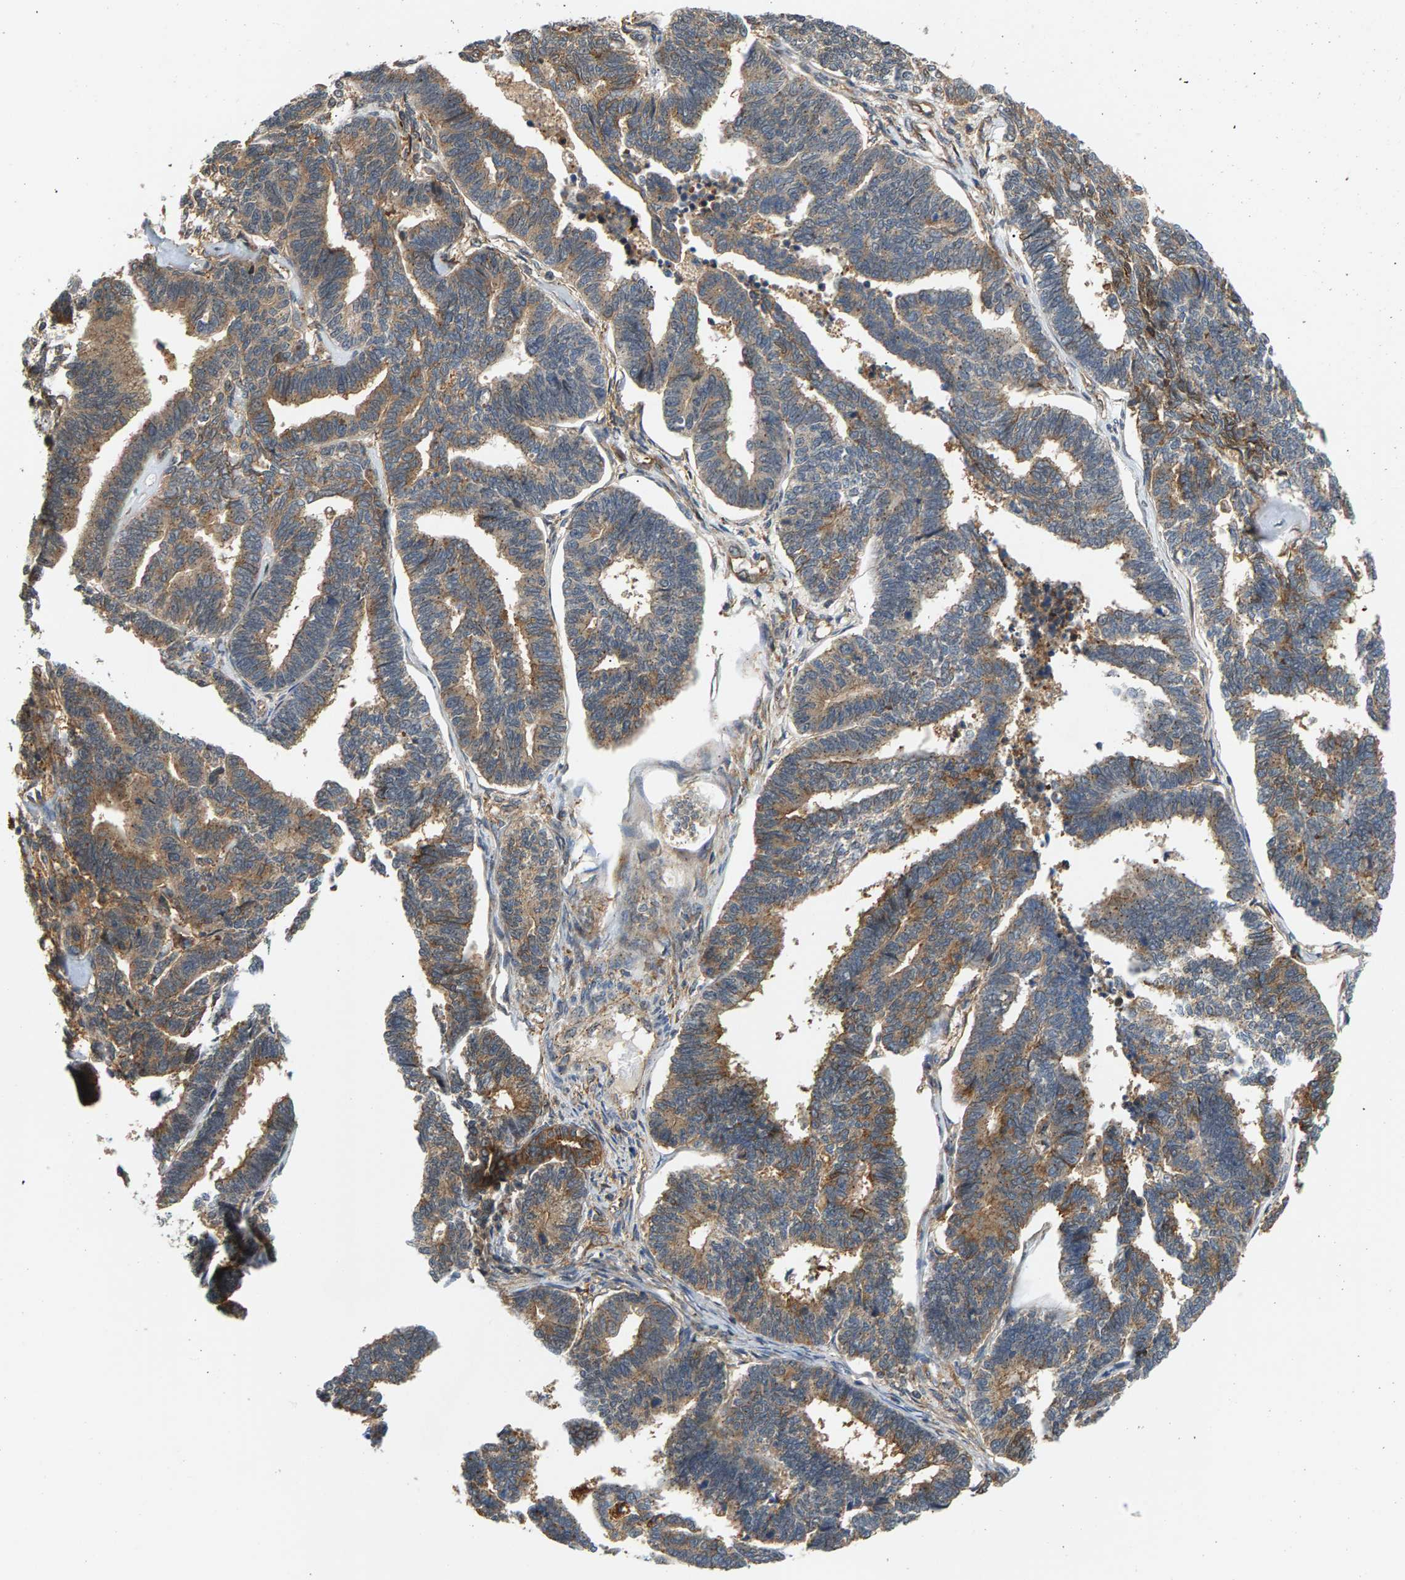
{"staining": {"intensity": "moderate", "quantity": ">75%", "location": "cytoplasmic/membranous"}, "tissue": "endometrial cancer", "cell_type": "Tumor cells", "image_type": "cancer", "snomed": [{"axis": "morphology", "description": "Adenocarcinoma, NOS"}, {"axis": "topography", "description": "Endometrium"}], "caption": "Endometrial cancer (adenocarcinoma) was stained to show a protein in brown. There is medium levels of moderate cytoplasmic/membranous staining in about >75% of tumor cells. The staining is performed using DAB (3,3'-diaminobenzidine) brown chromogen to label protein expression. The nuclei are counter-stained blue using hematoxylin.", "gene": "MAP2K5", "patient": {"sex": "female", "age": 70}}